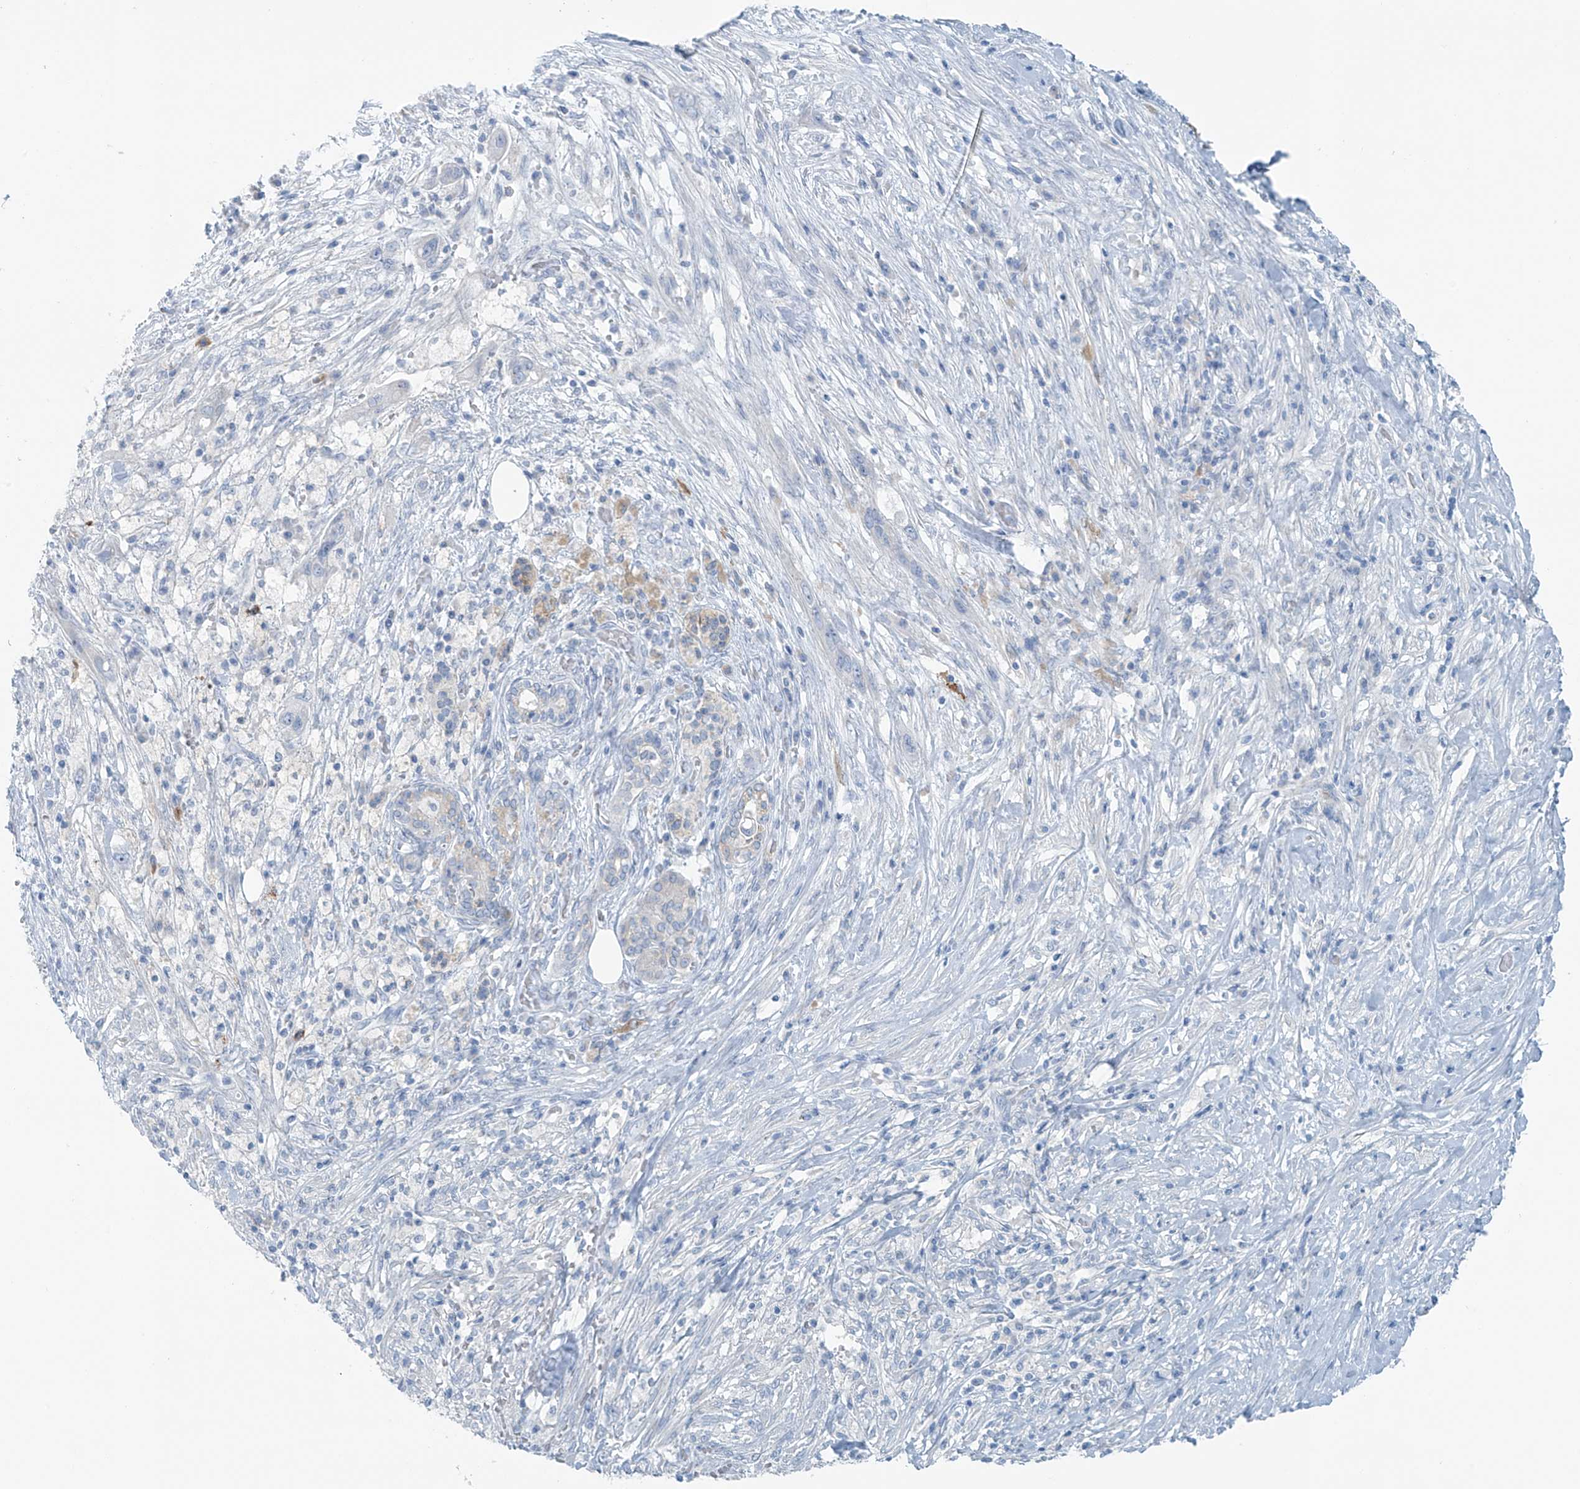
{"staining": {"intensity": "negative", "quantity": "none", "location": "none"}, "tissue": "pancreatic cancer", "cell_type": "Tumor cells", "image_type": "cancer", "snomed": [{"axis": "morphology", "description": "Adenocarcinoma, NOS"}, {"axis": "topography", "description": "Pancreas"}], "caption": "DAB immunohistochemical staining of pancreatic adenocarcinoma shows no significant positivity in tumor cells.", "gene": "SLC25A43", "patient": {"sex": "female", "age": 73}}